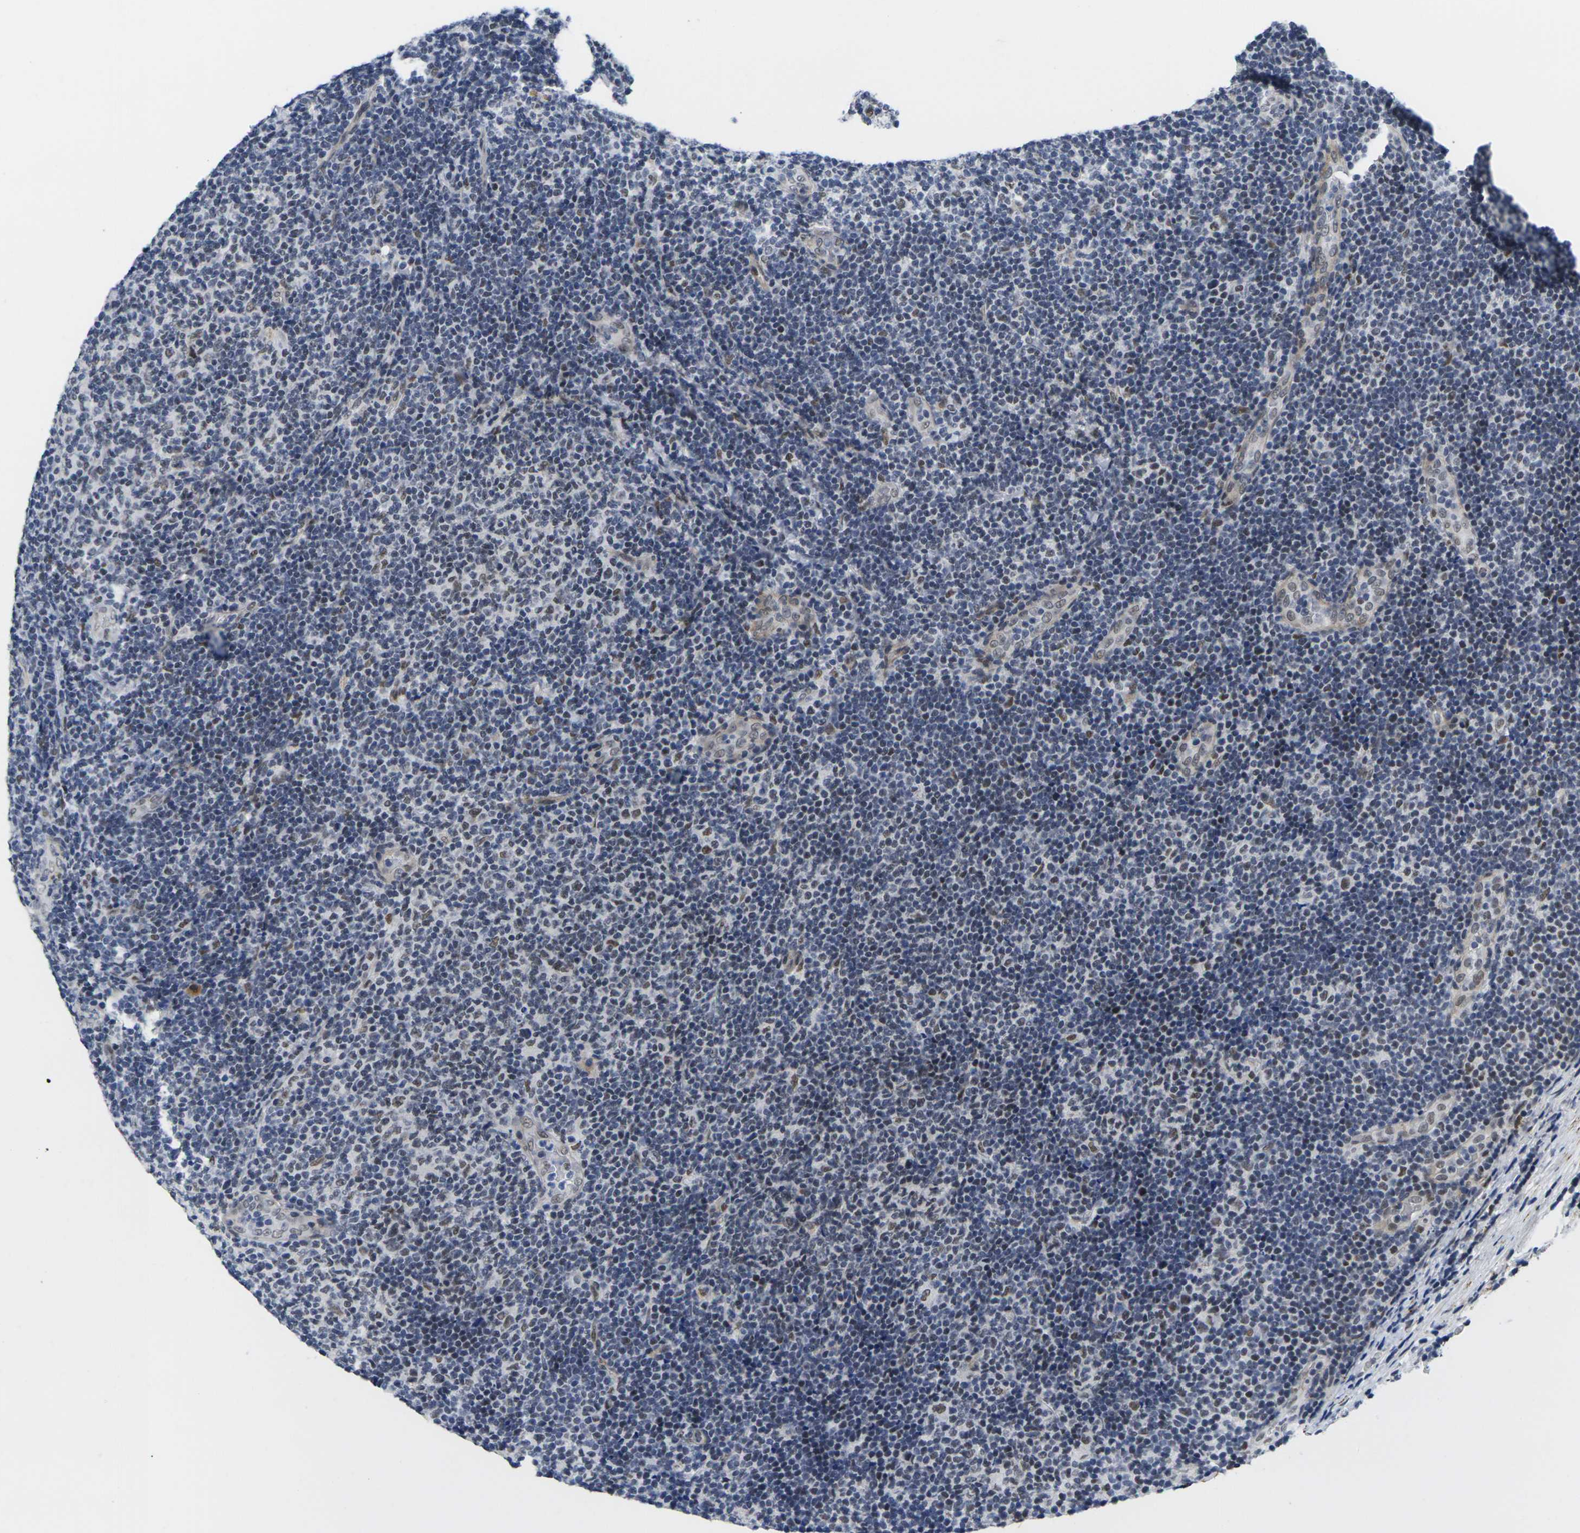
{"staining": {"intensity": "moderate", "quantity": "25%-75%", "location": "nuclear"}, "tissue": "lymphoma", "cell_type": "Tumor cells", "image_type": "cancer", "snomed": [{"axis": "morphology", "description": "Malignant lymphoma, non-Hodgkin's type, Low grade"}, {"axis": "topography", "description": "Lymph node"}], "caption": "Immunohistochemical staining of lymphoma exhibits medium levels of moderate nuclear staining in approximately 25%-75% of tumor cells.", "gene": "RBM7", "patient": {"sex": "male", "age": 83}}